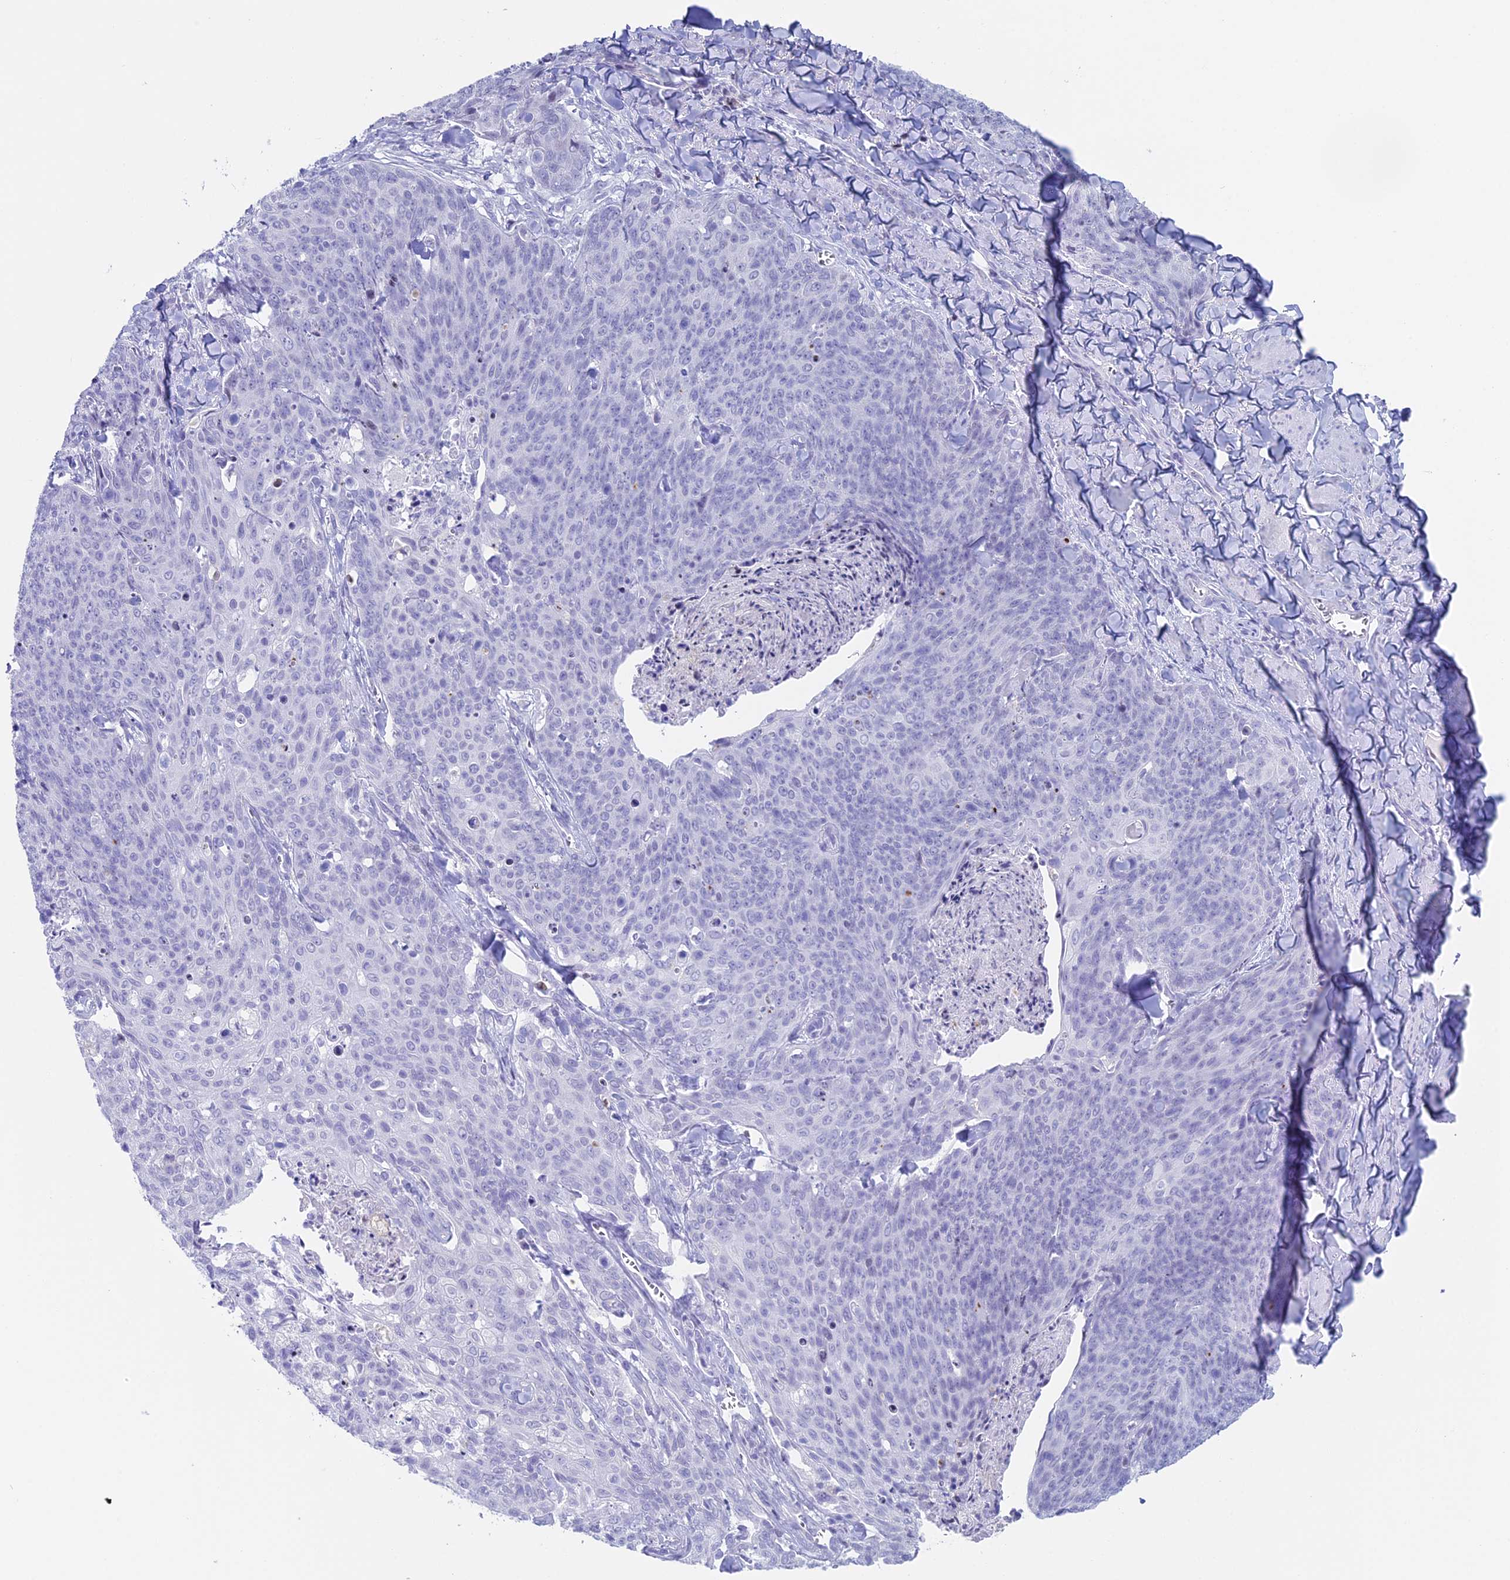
{"staining": {"intensity": "negative", "quantity": "none", "location": "none"}, "tissue": "skin cancer", "cell_type": "Tumor cells", "image_type": "cancer", "snomed": [{"axis": "morphology", "description": "Squamous cell carcinoma, NOS"}, {"axis": "topography", "description": "Skin"}, {"axis": "topography", "description": "Vulva"}], "caption": "The IHC photomicrograph has no significant positivity in tumor cells of squamous cell carcinoma (skin) tissue.", "gene": "CC2D2A", "patient": {"sex": "female", "age": 85}}